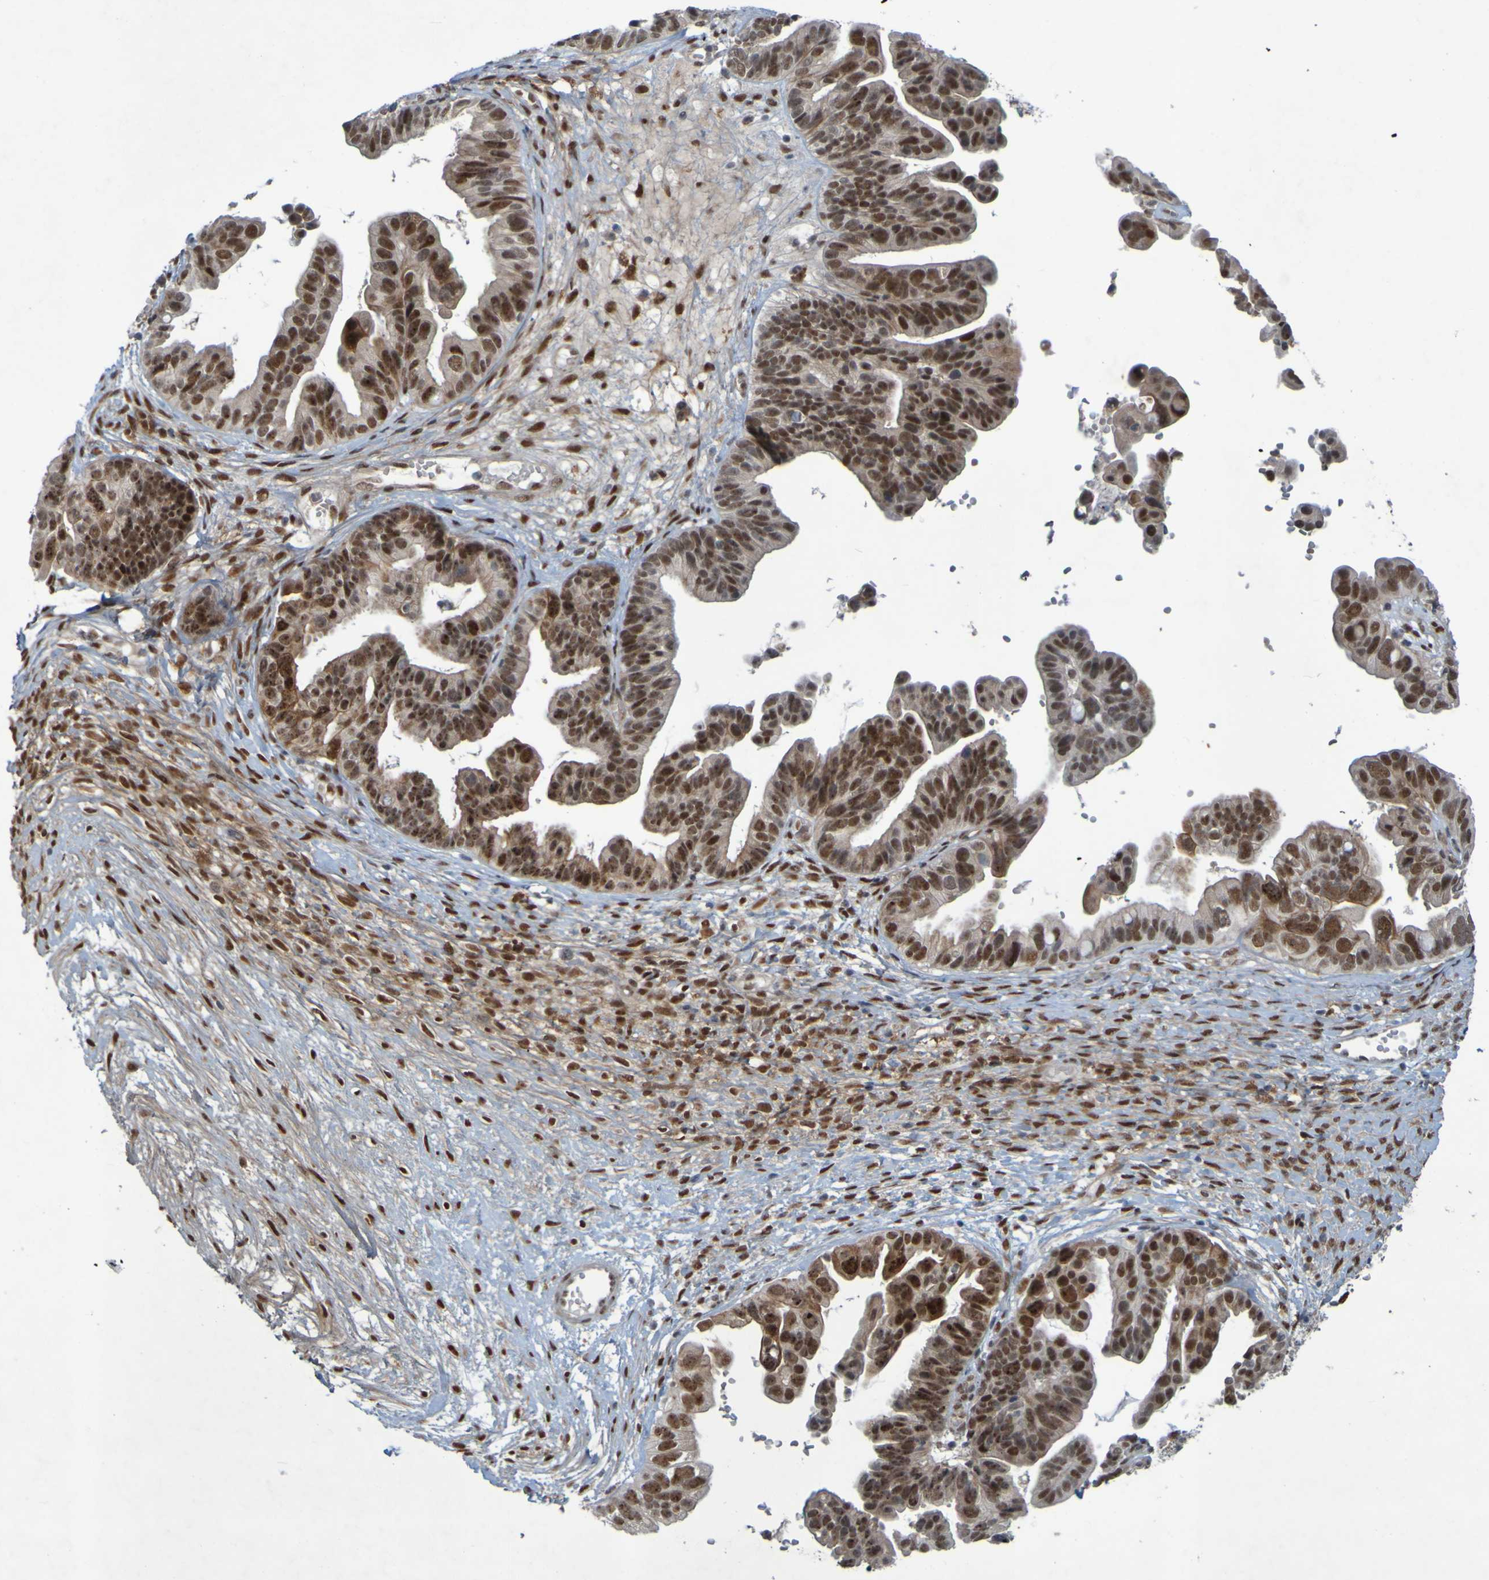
{"staining": {"intensity": "moderate", "quantity": ">75%", "location": "cytoplasmic/membranous,nuclear"}, "tissue": "ovarian cancer", "cell_type": "Tumor cells", "image_type": "cancer", "snomed": [{"axis": "morphology", "description": "Cystadenocarcinoma, serous, NOS"}, {"axis": "topography", "description": "Ovary"}], "caption": "This photomicrograph reveals immunohistochemistry (IHC) staining of human serous cystadenocarcinoma (ovarian), with medium moderate cytoplasmic/membranous and nuclear staining in about >75% of tumor cells.", "gene": "MCPH1", "patient": {"sex": "female", "age": 56}}